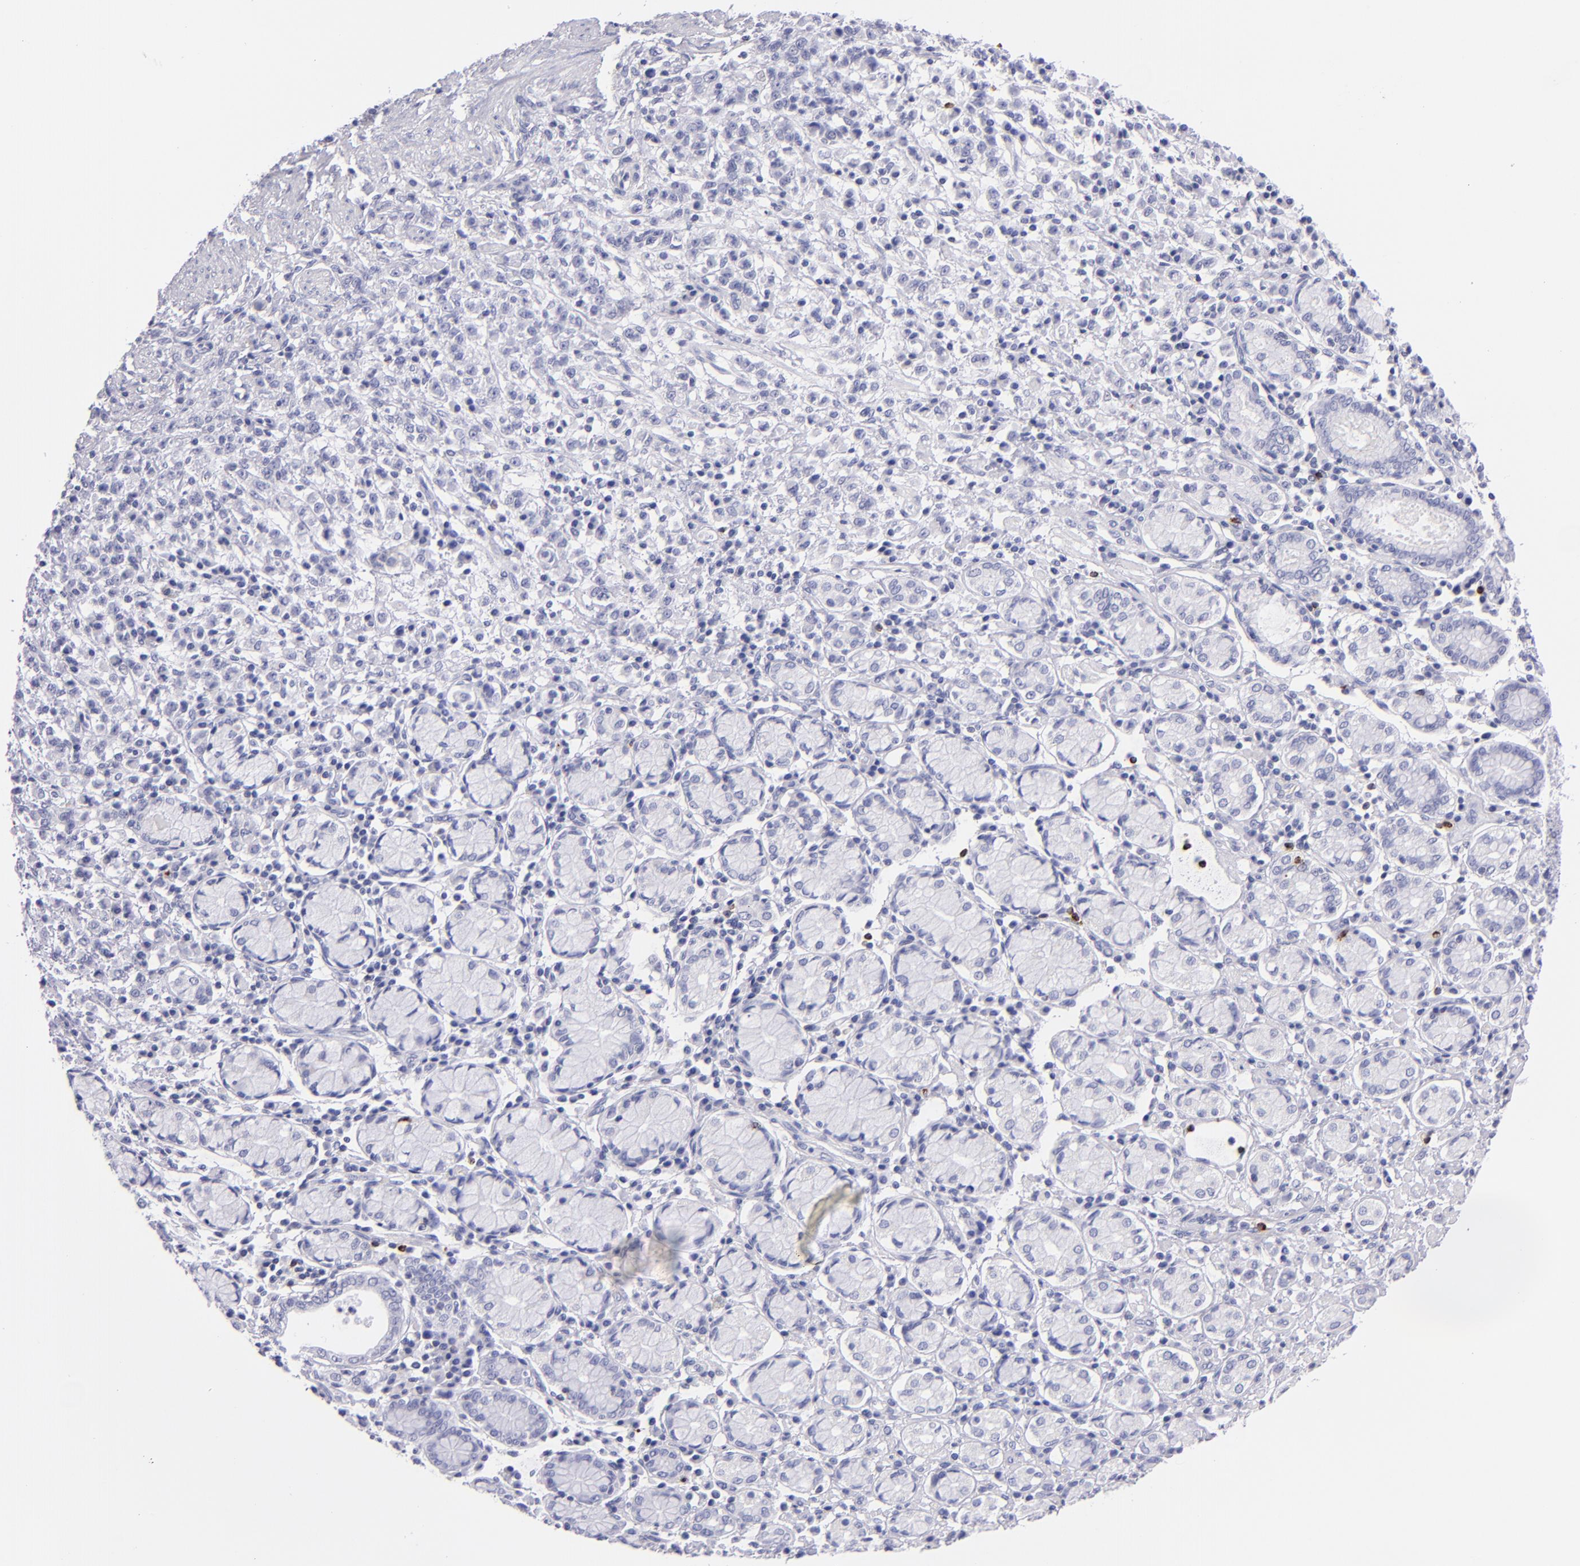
{"staining": {"intensity": "negative", "quantity": "none", "location": "none"}, "tissue": "stomach cancer", "cell_type": "Tumor cells", "image_type": "cancer", "snomed": [{"axis": "morphology", "description": "Adenocarcinoma, NOS"}, {"axis": "topography", "description": "Stomach, lower"}], "caption": "Stomach adenocarcinoma stained for a protein using IHC demonstrates no expression tumor cells.", "gene": "PRF1", "patient": {"sex": "male", "age": 88}}